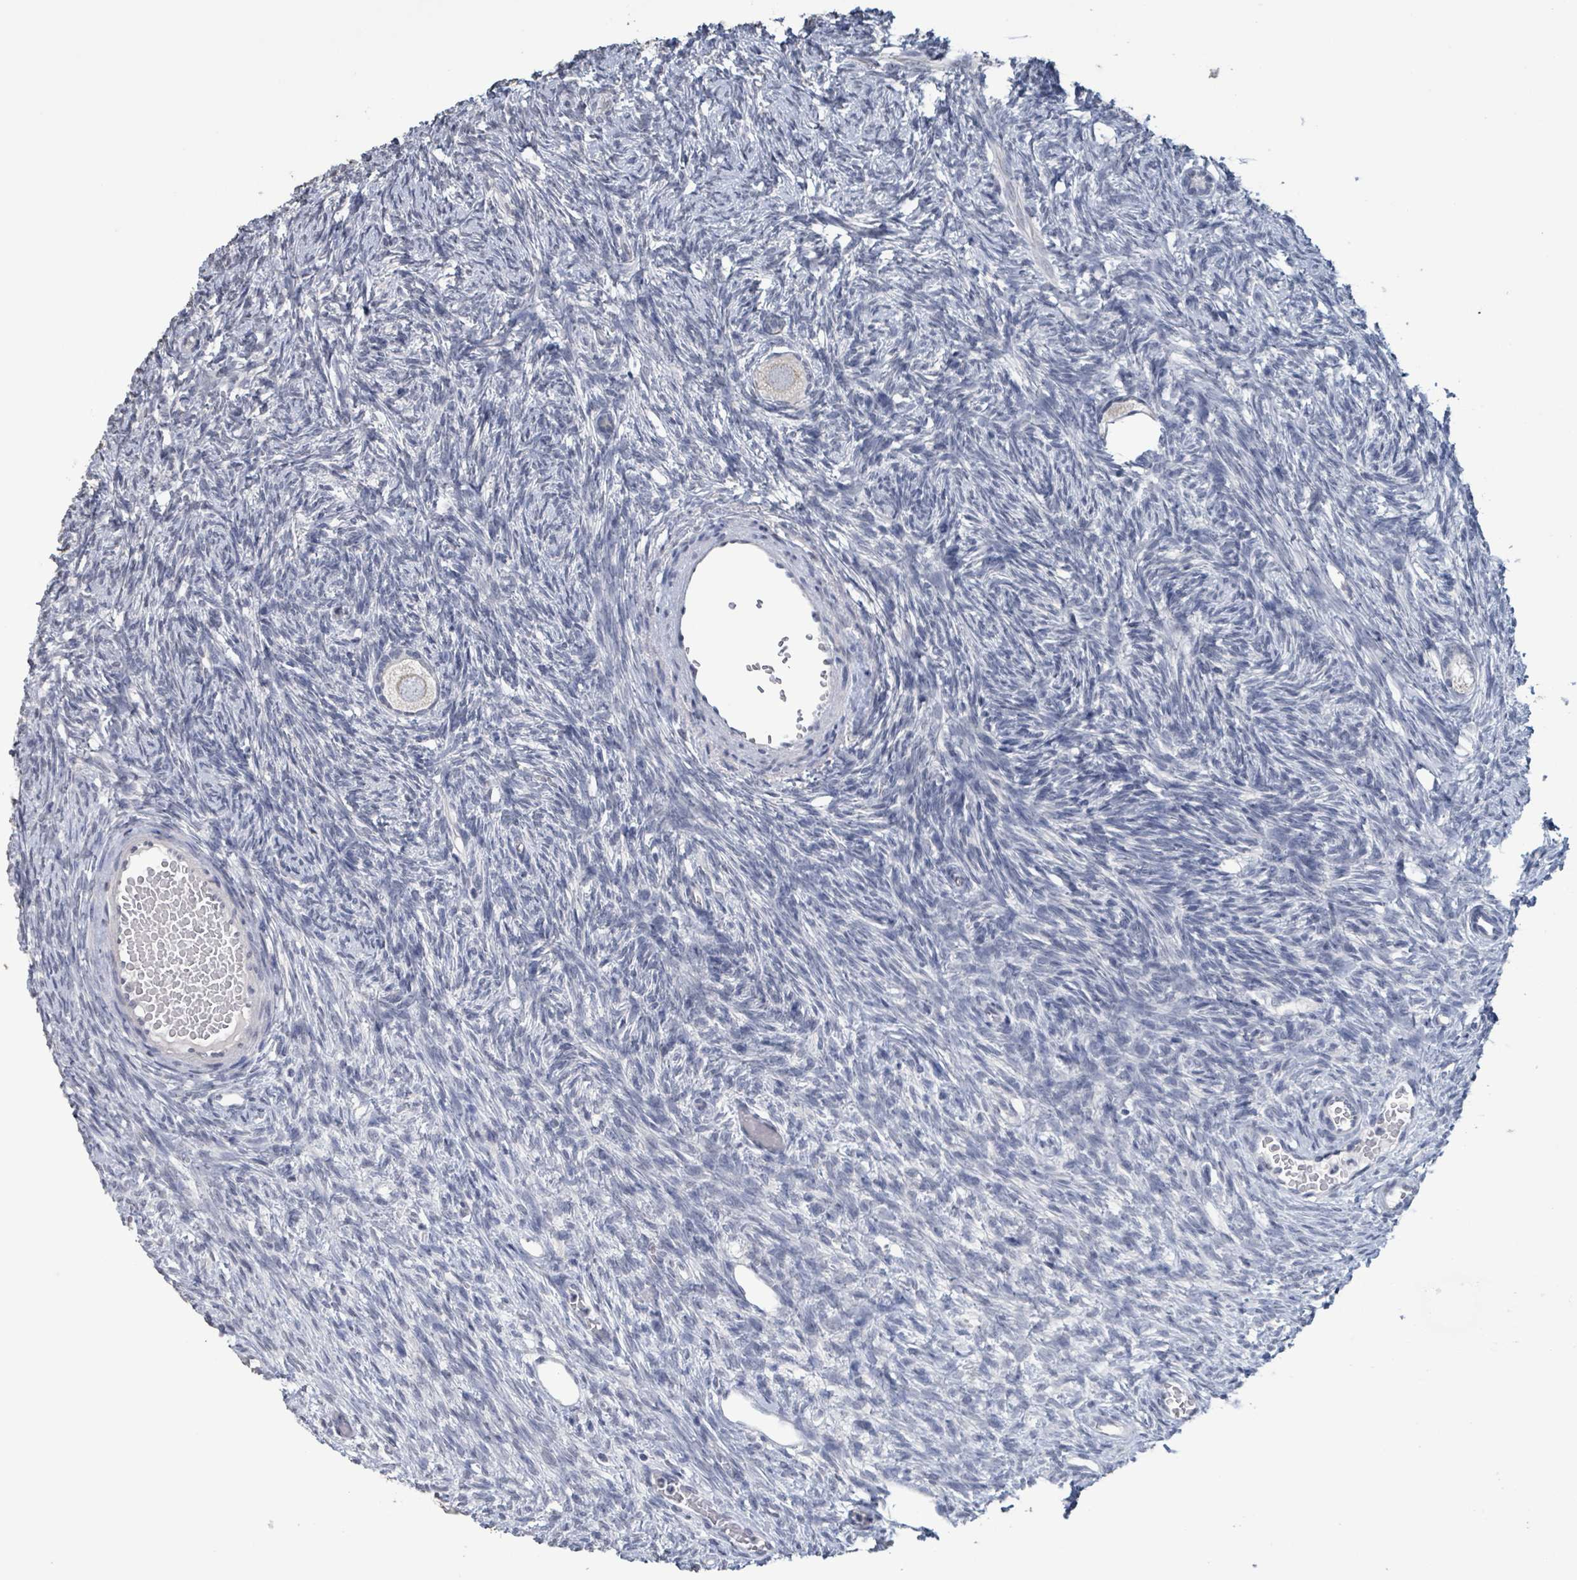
{"staining": {"intensity": "negative", "quantity": "none", "location": "none"}, "tissue": "ovary", "cell_type": "Follicle cells", "image_type": "normal", "snomed": [{"axis": "morphology", "description": "Normal tissue, NOS"}, {"axis": "topography", "description": "Ovary"}], "caption": "There is no significant staining in follicle cells of ovary. (IHC, brightfield microscopy, high magnification).", "gene": "CA9", "patient": {"sex": "female", "age": 33}}